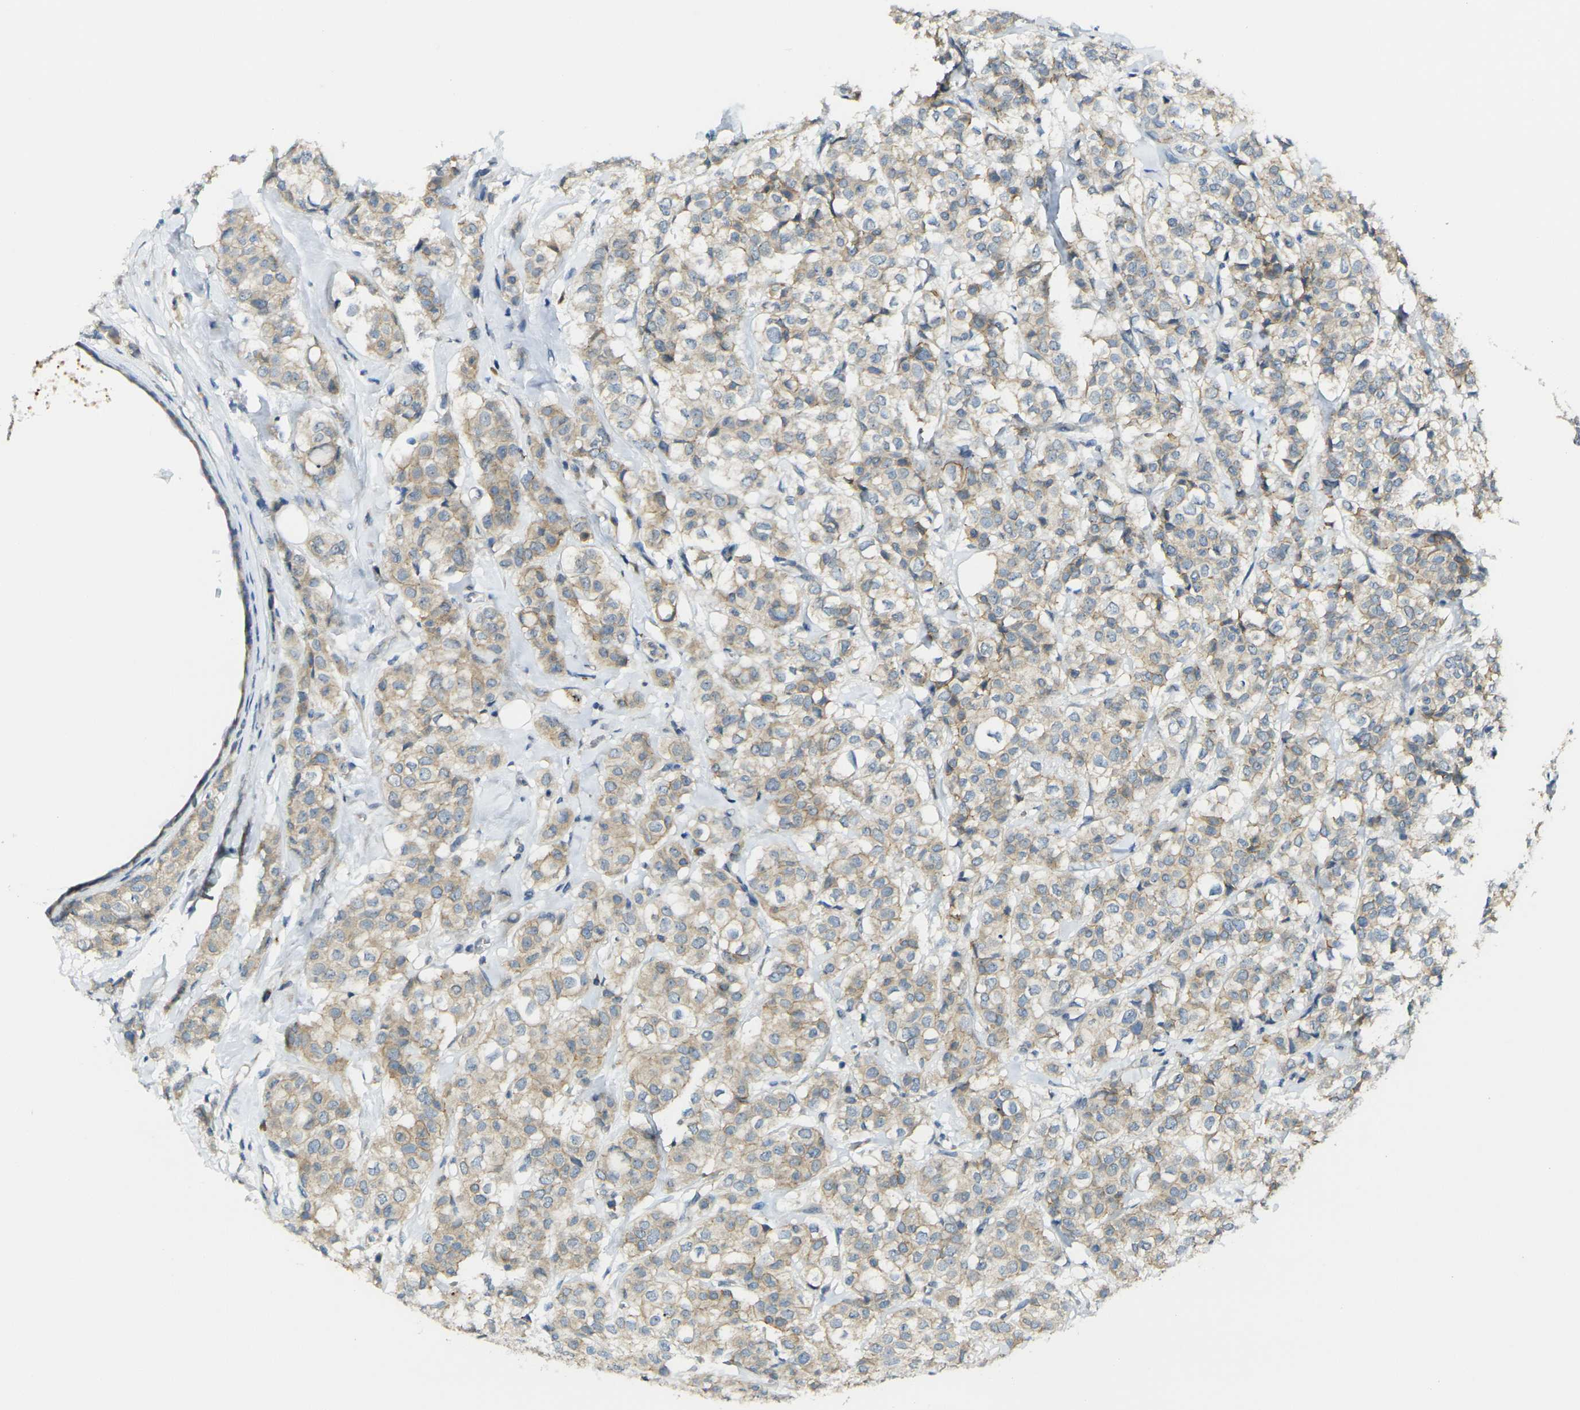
{"staining": {"intensity": "weak", "quantity": "25%-75%", "location": "cytoplasmic/membranous"}, "tissue": "breast cancer", "cell_type": "Tumor cells", "image_type": "cancer", "snomed": [{"axis": "morphology", "description": "Lobular carcinoma"}, {"axis": "topography", "description": "Breast"}], "caption": "This histopathology image shows breast lobular carcinoma stained with immunohistochemistry to label a protein in brown. The cytoplasmic/membranous of tumor cells show weak positivity for the protein. Nuclei are counter-stained blue.", "gene": "RHBDD1", "patient": {"sex": "female", "age": 60}}